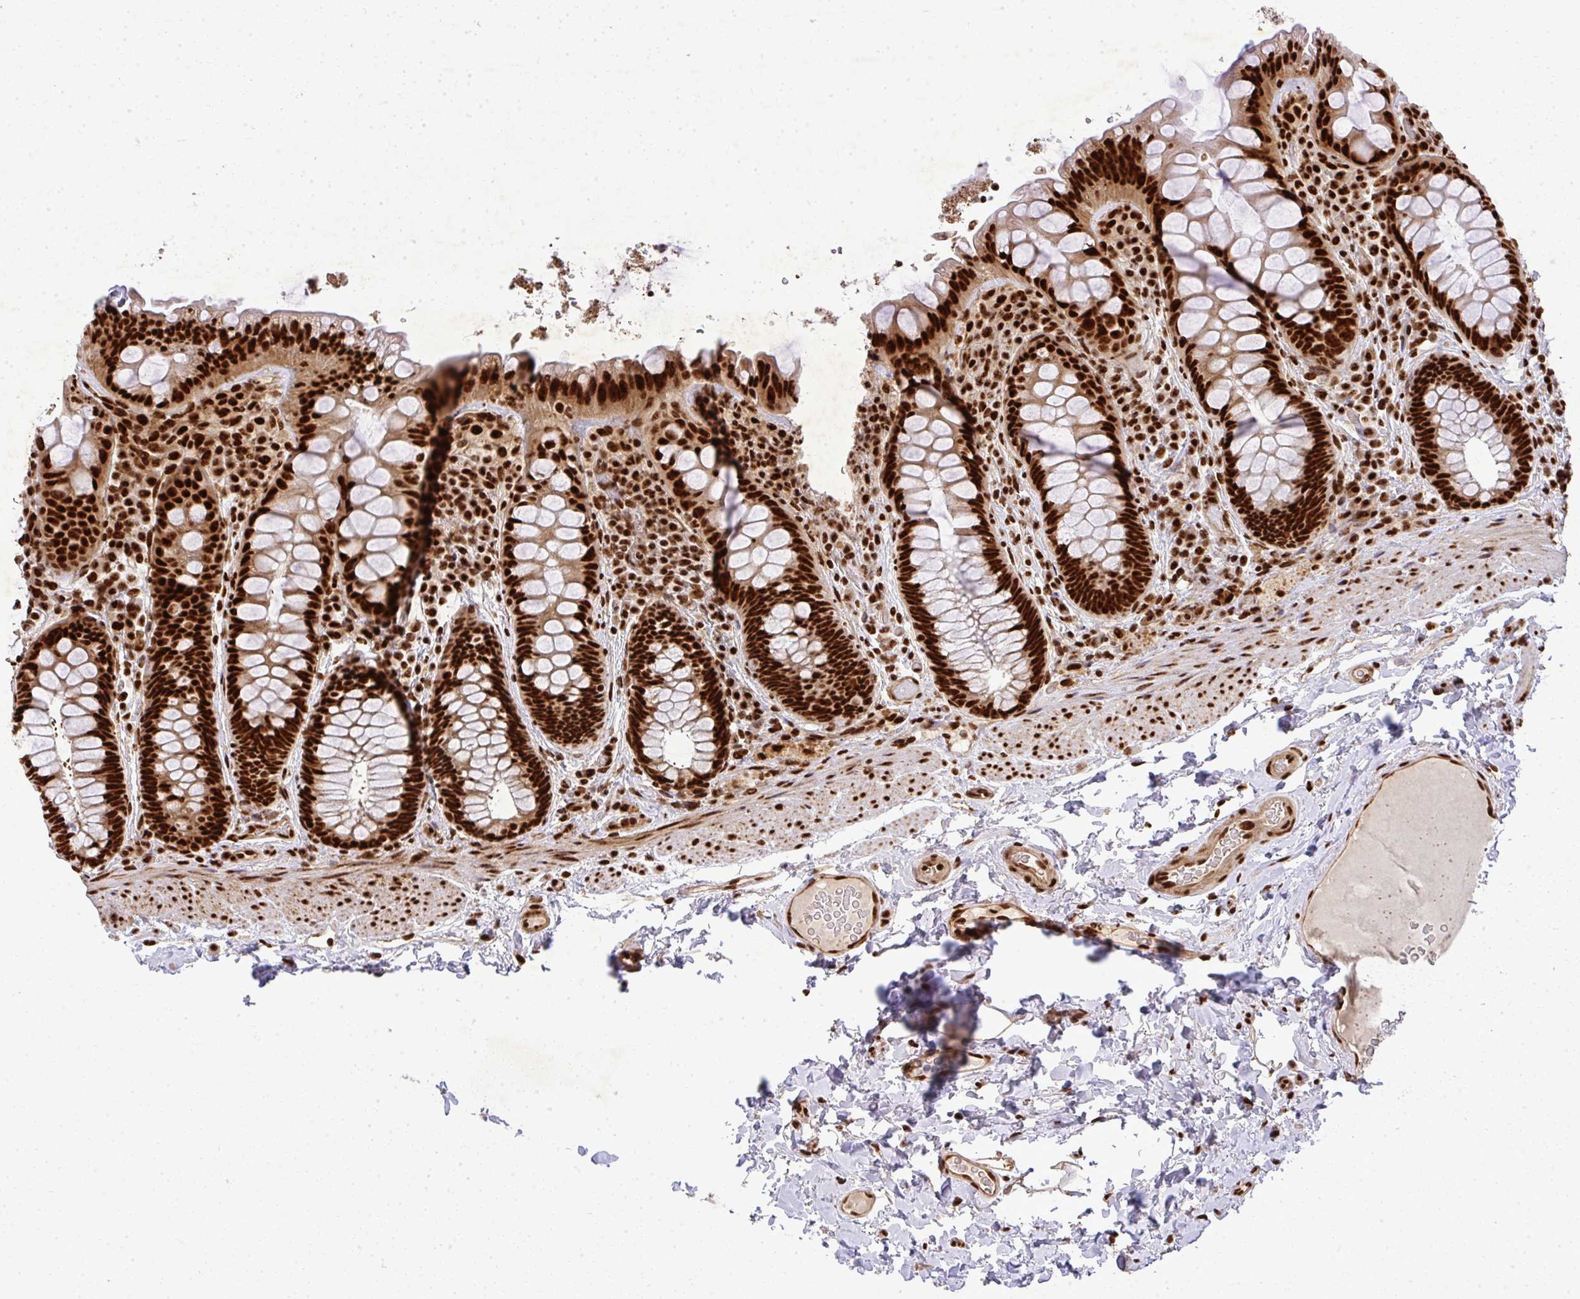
{"staining": {"intensity": "strong", "quantity": ">75%", "location": "nuclear"}, "tissue": "rectum", "cell_type": "Glandular cells", "image_type": "normal", "snomed": [{"axis": "morphology", "description": "Normal tissue, NOS"}, {"axis": "topography", "description": "Rectum"}], "caption": "An image of rectum stained for a protein demonstrates strong nuclear brown staining in glandular cells. The protein is stained brown, and the nuclei are stained in blue (DAB IHC with brightfield microscopy, high magnification).", "gene": "U2AF1L4", "patient": {"sex": "female", "age": 69}}